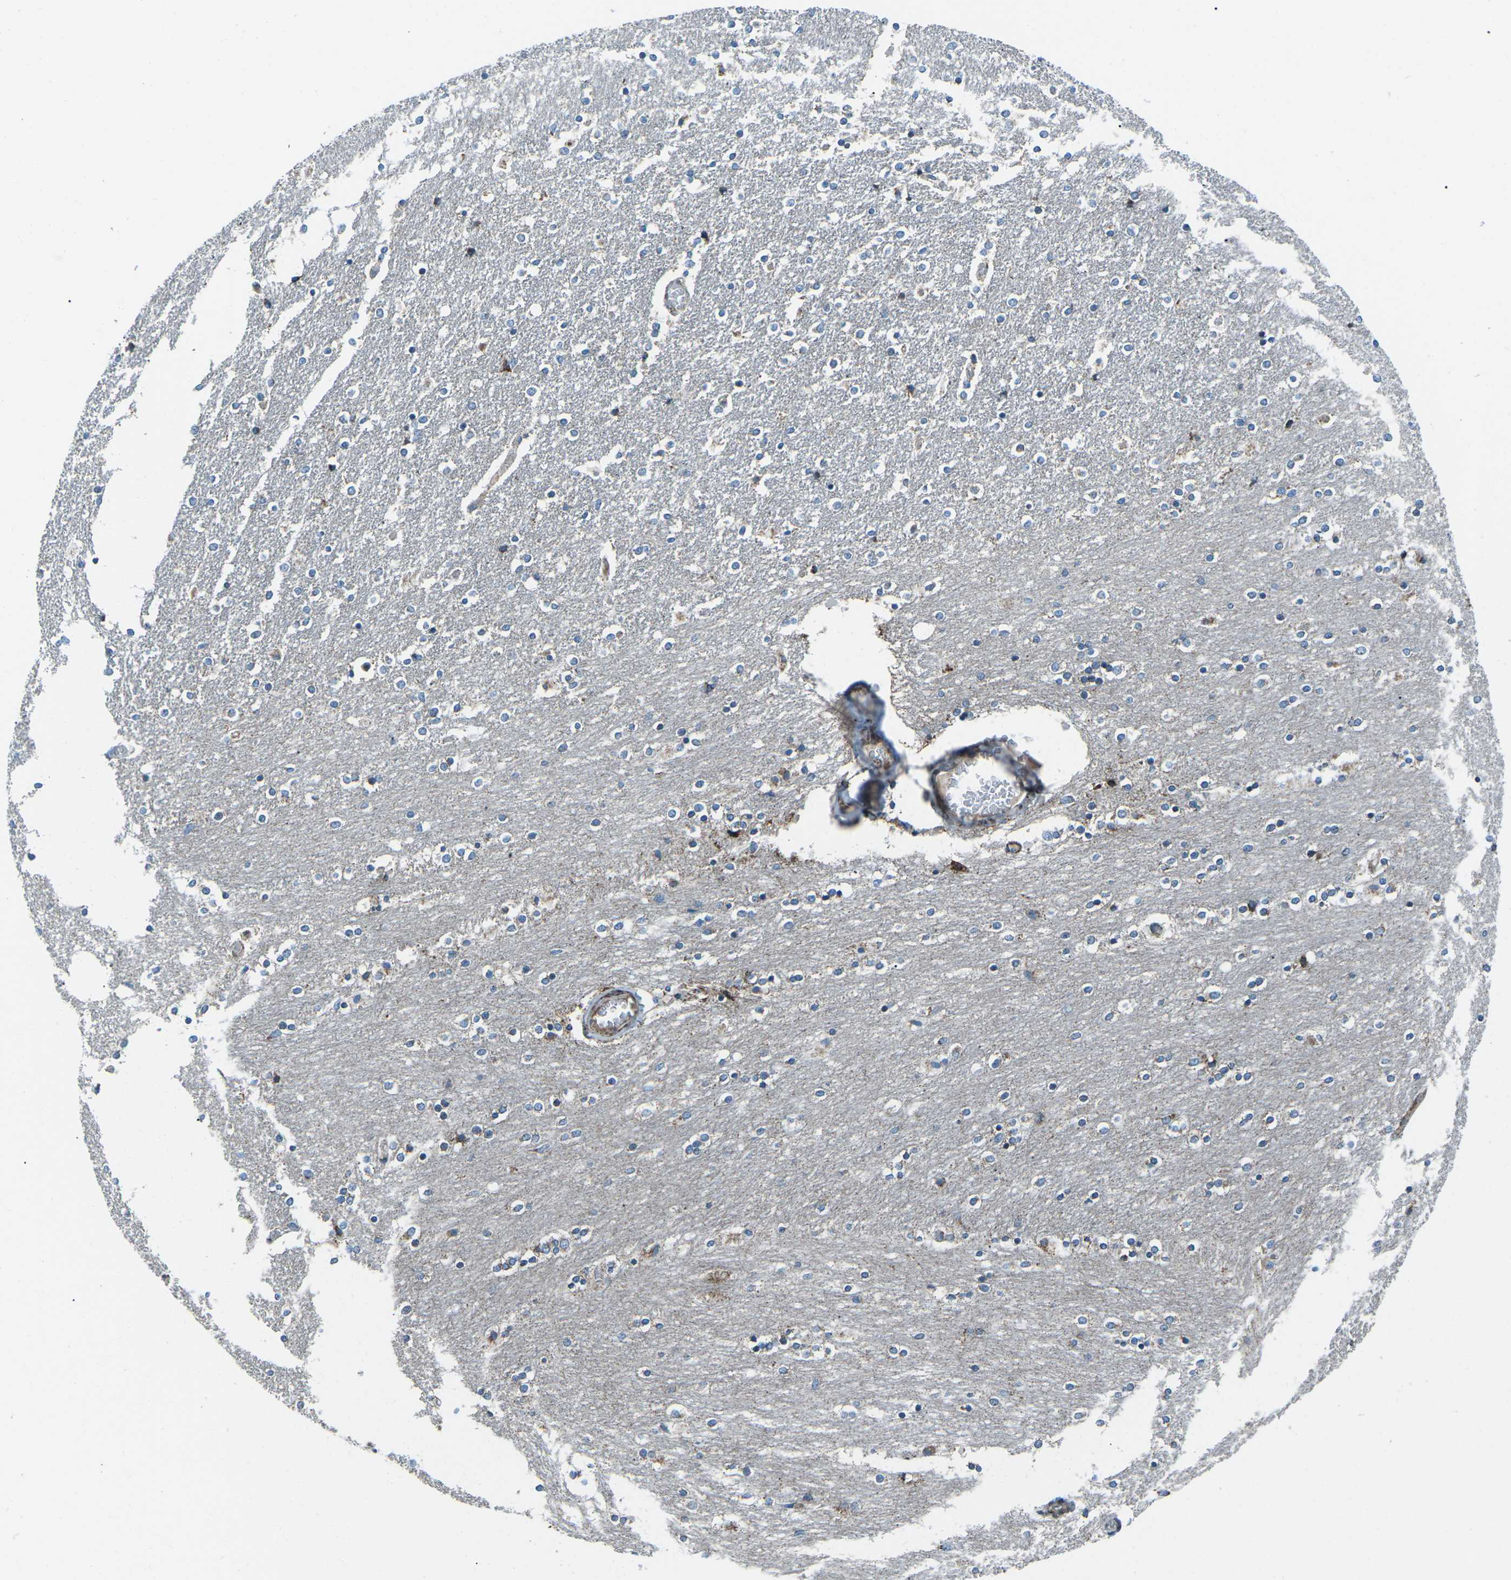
{"staining": {"intensity": "moderate", "quantity": "<25%", "location": "cytoplasmic/membranous"}, "tissue": "caudate", "cell_type": "Glial cells", "image_type": "normal", "snomed": [{"axis": "morphology", "description": "Normal tissue, NOS"}, {"axis": "topography", "description": "Lateral ventricle wall"}], "caption": "IHC image of normal caudate stained for a protein (brown), which shows low levels of moderate cytoplasmic/membranous positivity in about <25% of glial cells.", "gene": "RFESD", "patient": {"sex": "female", "age": 54}}